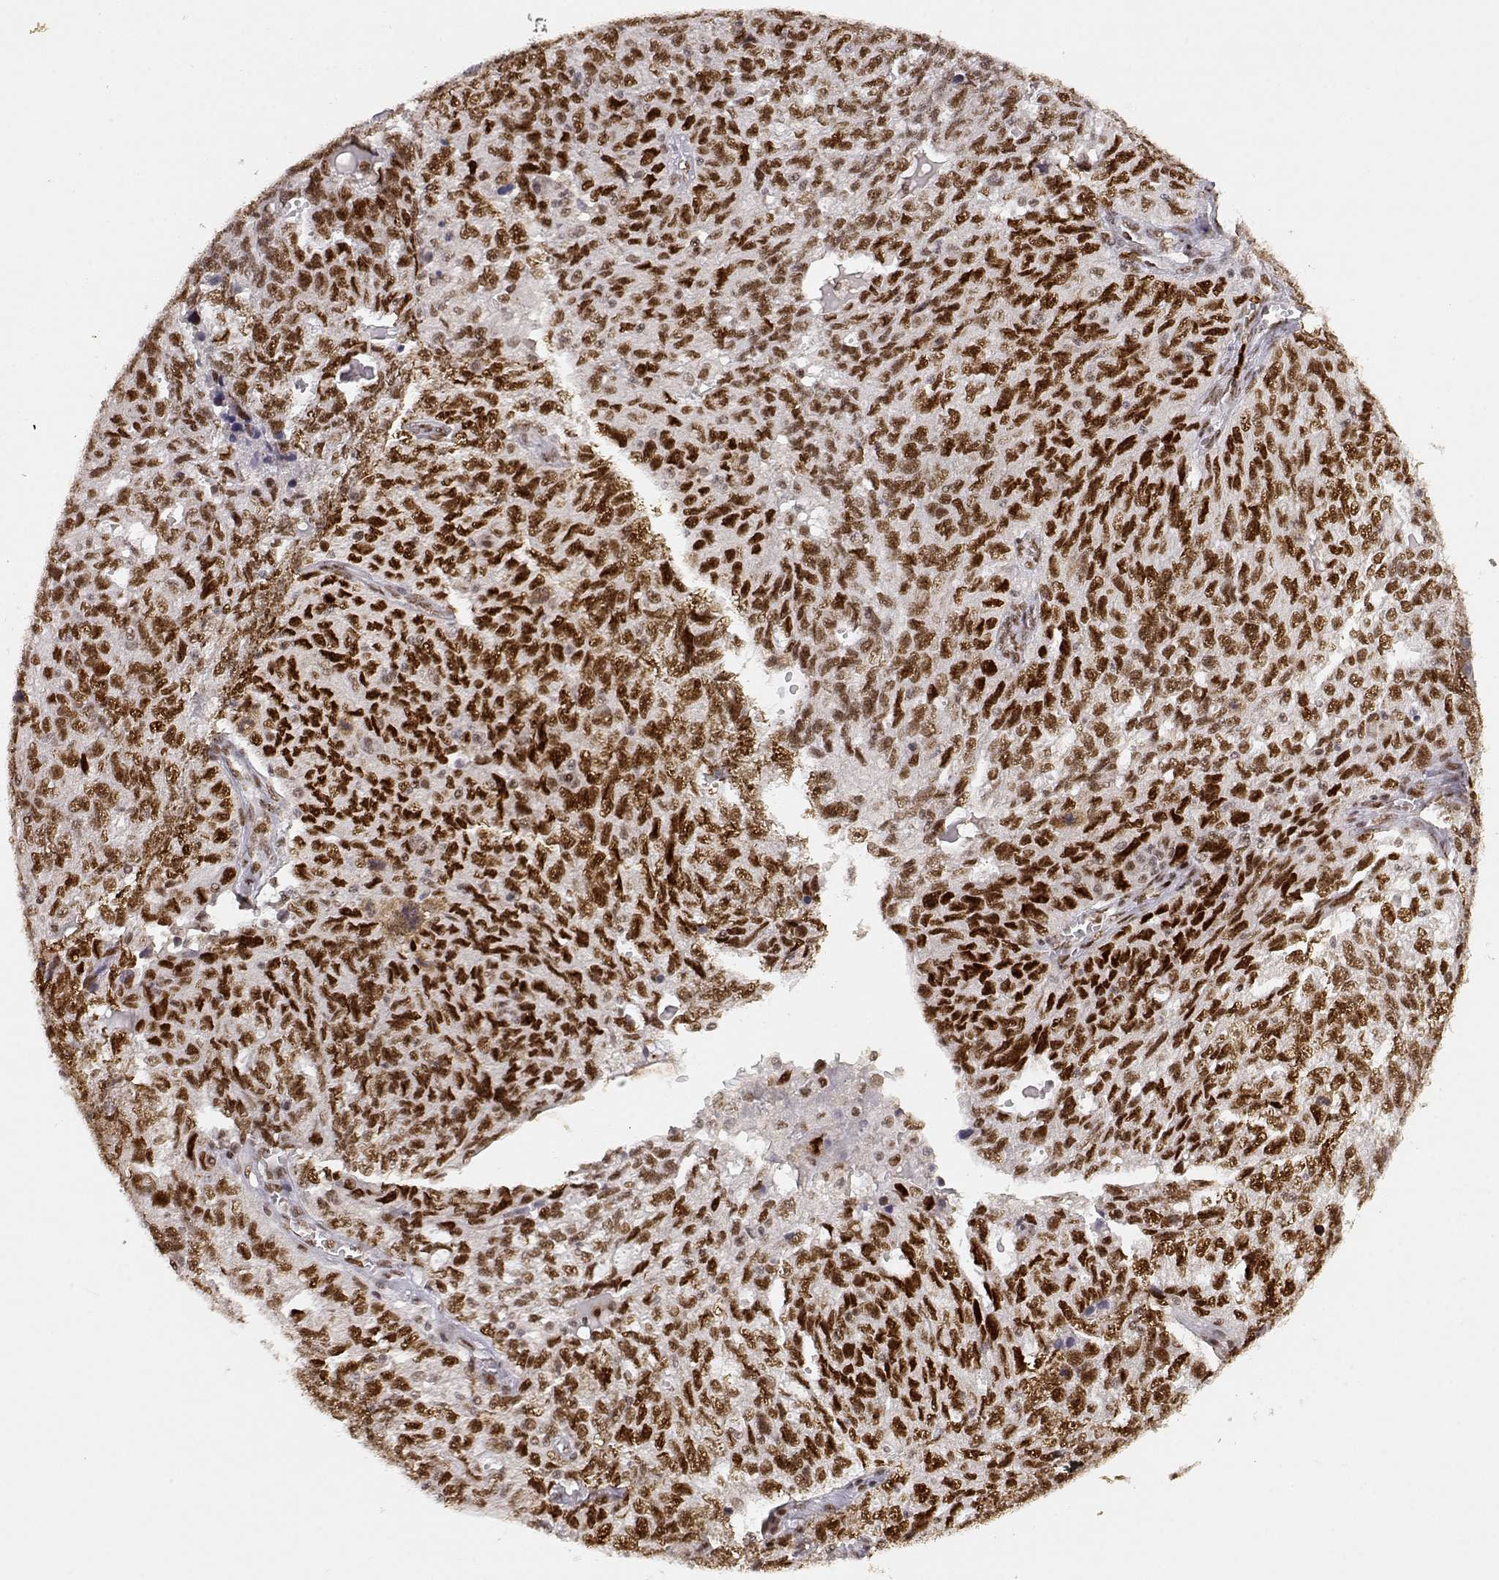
{"staining": {"intensity": "strong", "quantity": ">75%", "location": "nuclear"}, "tissue": "ovarian cancer", "cell_type": "Tumor cells", "image_type": "cancer", "snomed": [{"axis": "morphology", "description": "Cystadenocarcinoma, serous, NOS"}, {"axis": "topography", "description": "Ovary"}], "caption": "IHC of serous cystadenocarcinoma (ovarian) shows high levels of strong nuclear staining in approximately >75% of tumor cells.", "gene": "RSF1", "patient": {"sex": "female", "age": 71}}